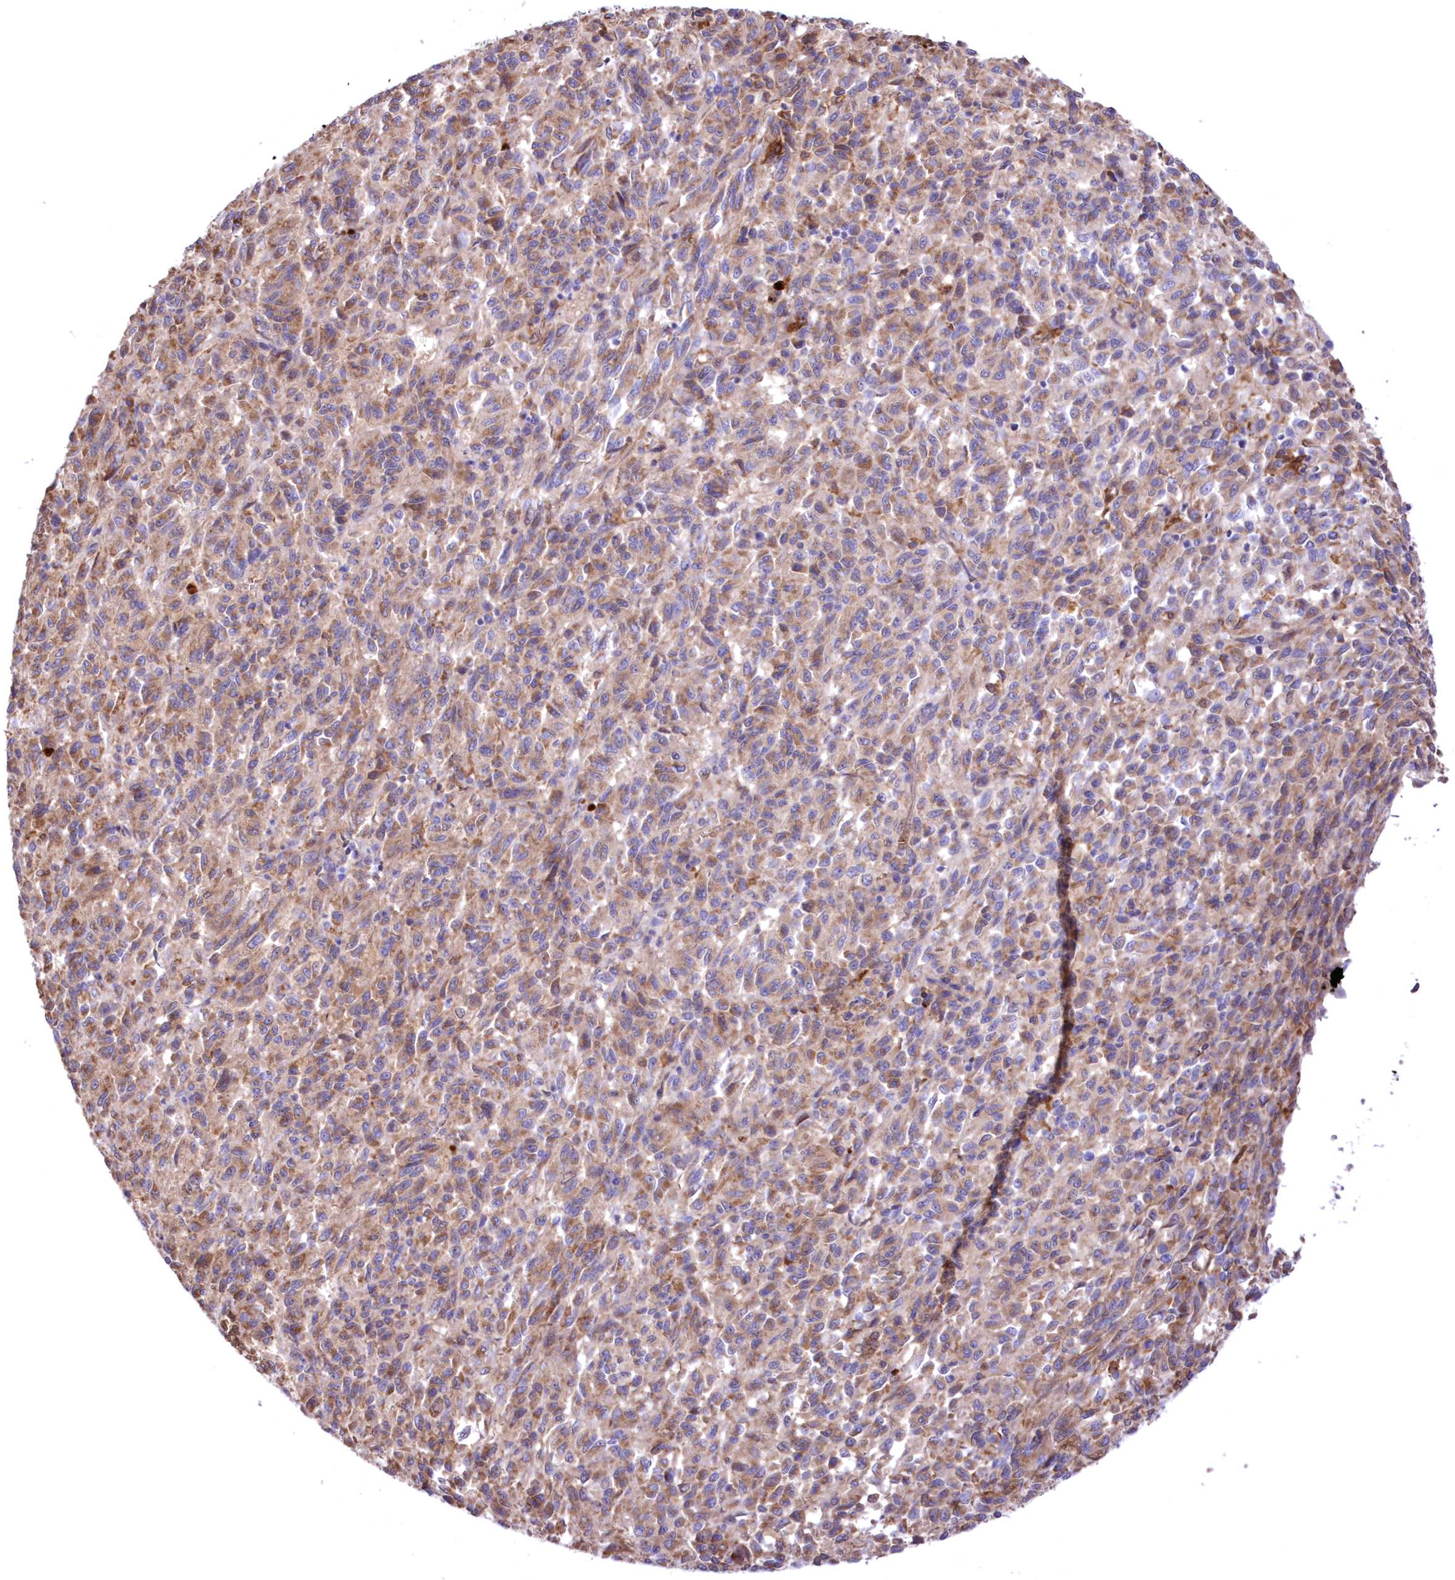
{"staining": {"intensity": "moderate", "quantity": ">75%", "location": "cytoplasmic/membranous"}, "tissue": "melanoma", "cell_type": "Tumor cells", "image_type": "cancer", "snomed": [{"axis": "morphology", "description": "Malignant melanoma, Metastatic site"}, {"axis": "topography", "description": "Lung"}], "caption": "Moderate cytoplasmic/membranous expression is appreciated in about >75% of tumor cells in melanoma. Using DAB (3,3'-diaminobenzidine) (brown) and hematoxylin (blue) stains, captured at high magnification using brightfield microscopy.", "gene": "FCHO2", "patient": {"sex": "male", "age": 64}}